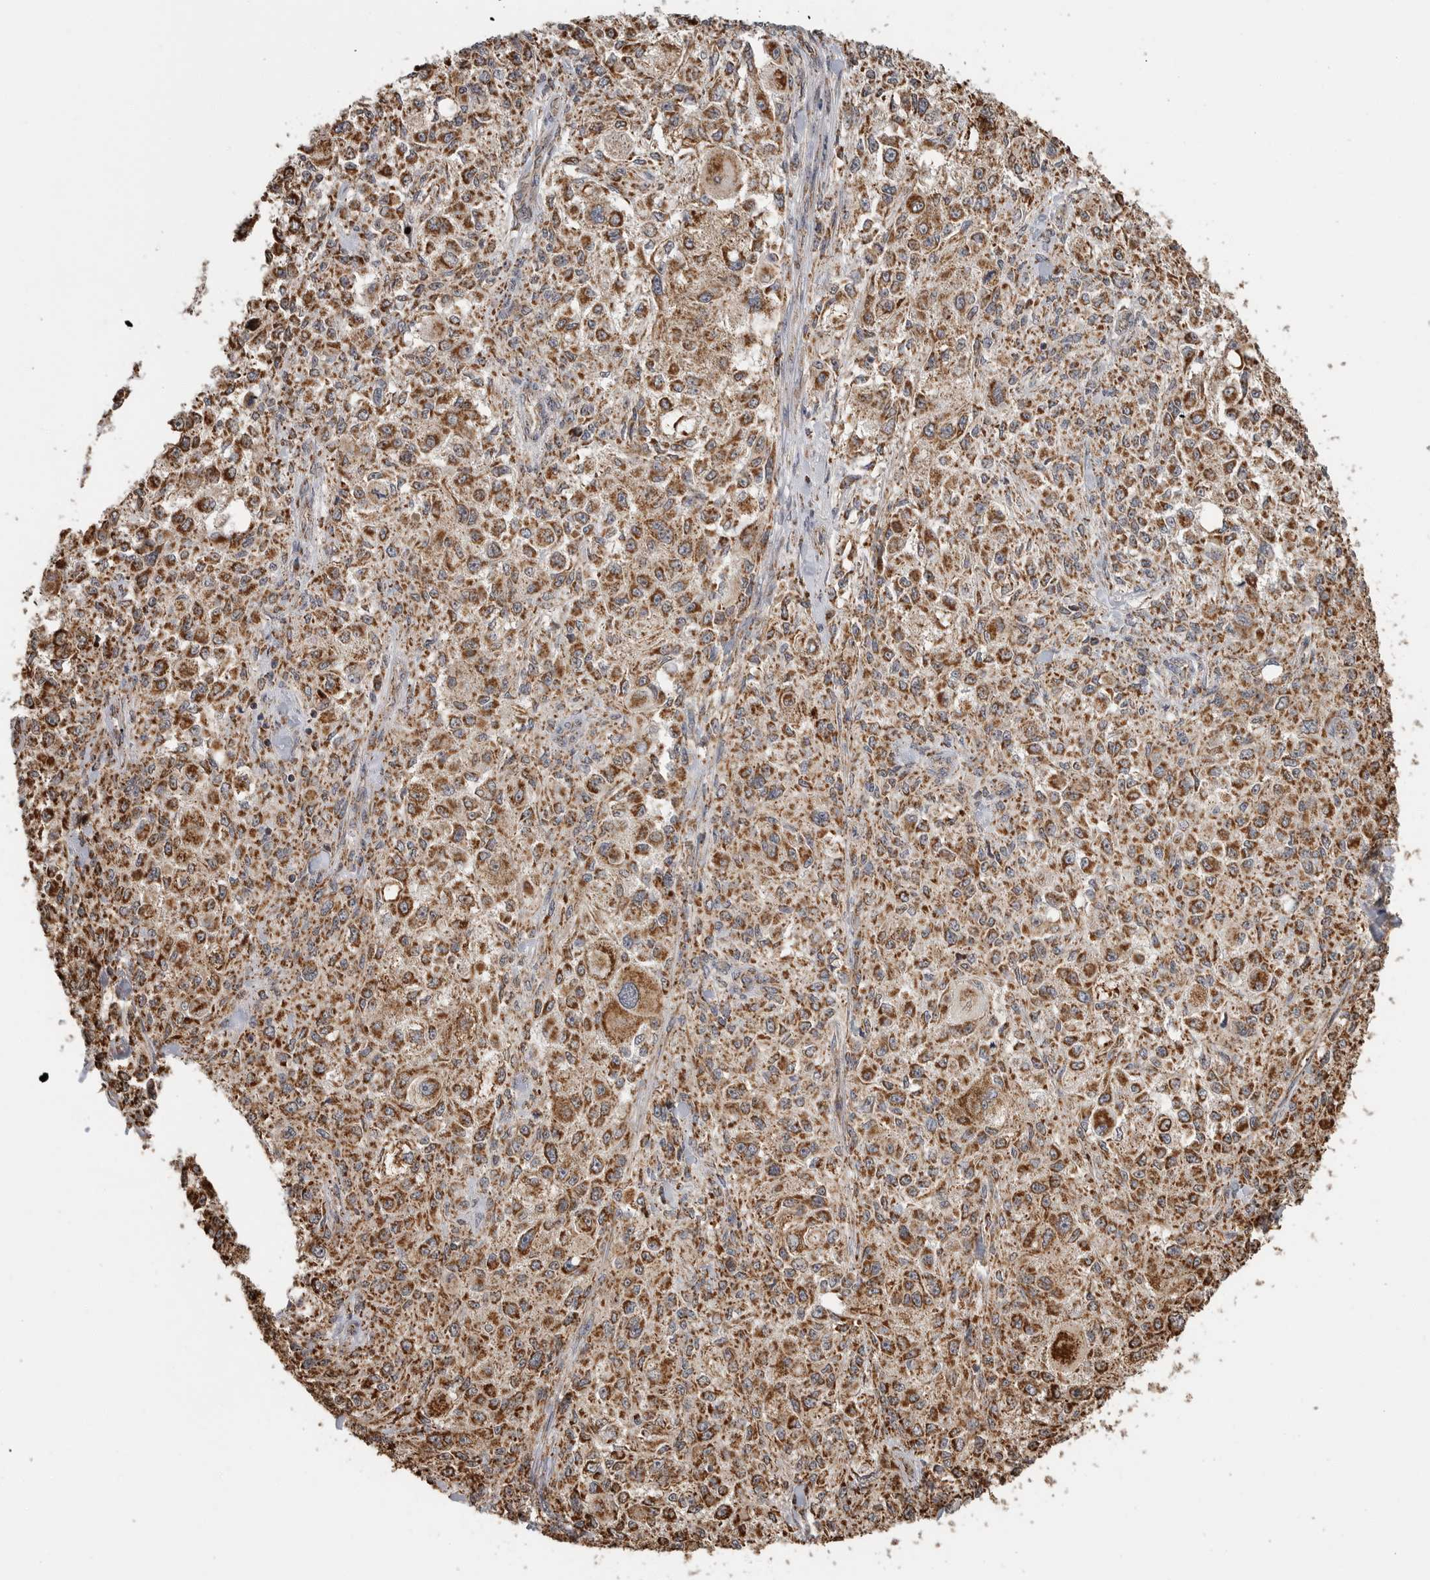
{"staining": {"intensity": "strong", "quantity": ">75%", "location": "cytoplasmic/membranous"}, "tissue": "melanoma", "cell_type": "Tumor cells", "image_type": "cancer", "snomed": [{"axis": "morphology", "description": "Necrosis, NOS"}, {"axis": "morphology", "description": "Malignant melanoma, NOS"}, {"axis": "topography", "description": "Skin"}], "caption": "Strong cytoplasmic/membranous protein staining is seen in about >75% of tumor cells in melanoma.", "gene": "GCNT2", "patient": {"sex": "female", "age": 87}}